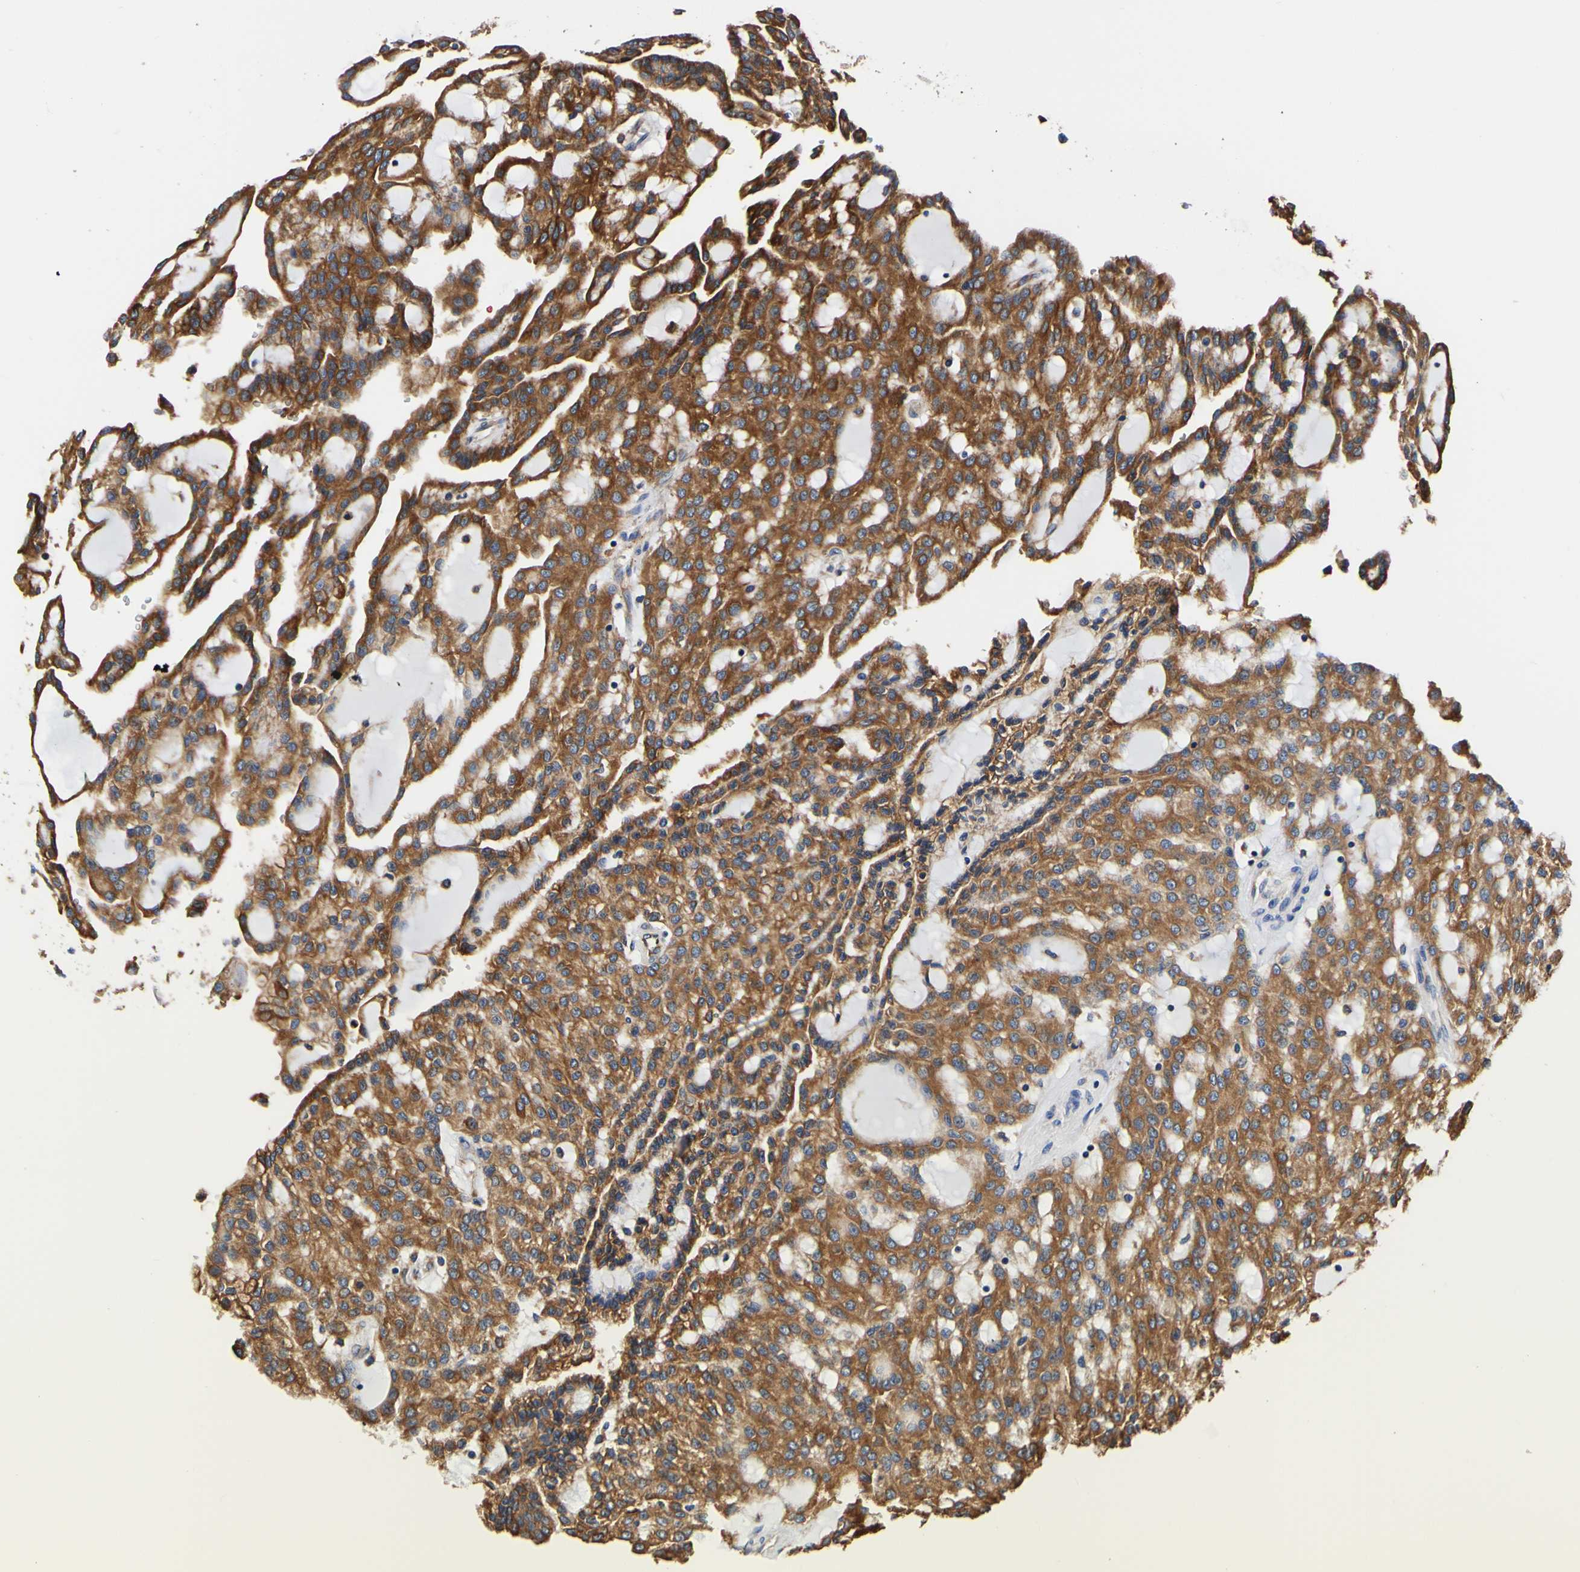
{"staining": {"intensity": "strong", "quantity": ">75%", "location": "cytoplasmic/membranous"}, "tissue": "renal cancer", "cell_type": "Tumor cells", "image_type": "cancer", "snomed": [{"axis": "morphology", "description": "Adenocarcinoma, NOS"}, {"axis": "topography", "description": "Kidney"}], "caption": "Immunohistochemistry (IHC) of human renal cancer displays high levels of strong cytoplasmic/membranous expression in about >75% of tumor cells.", "gene": "P4HB", "patient": {"sex": "male", "age": 63}}